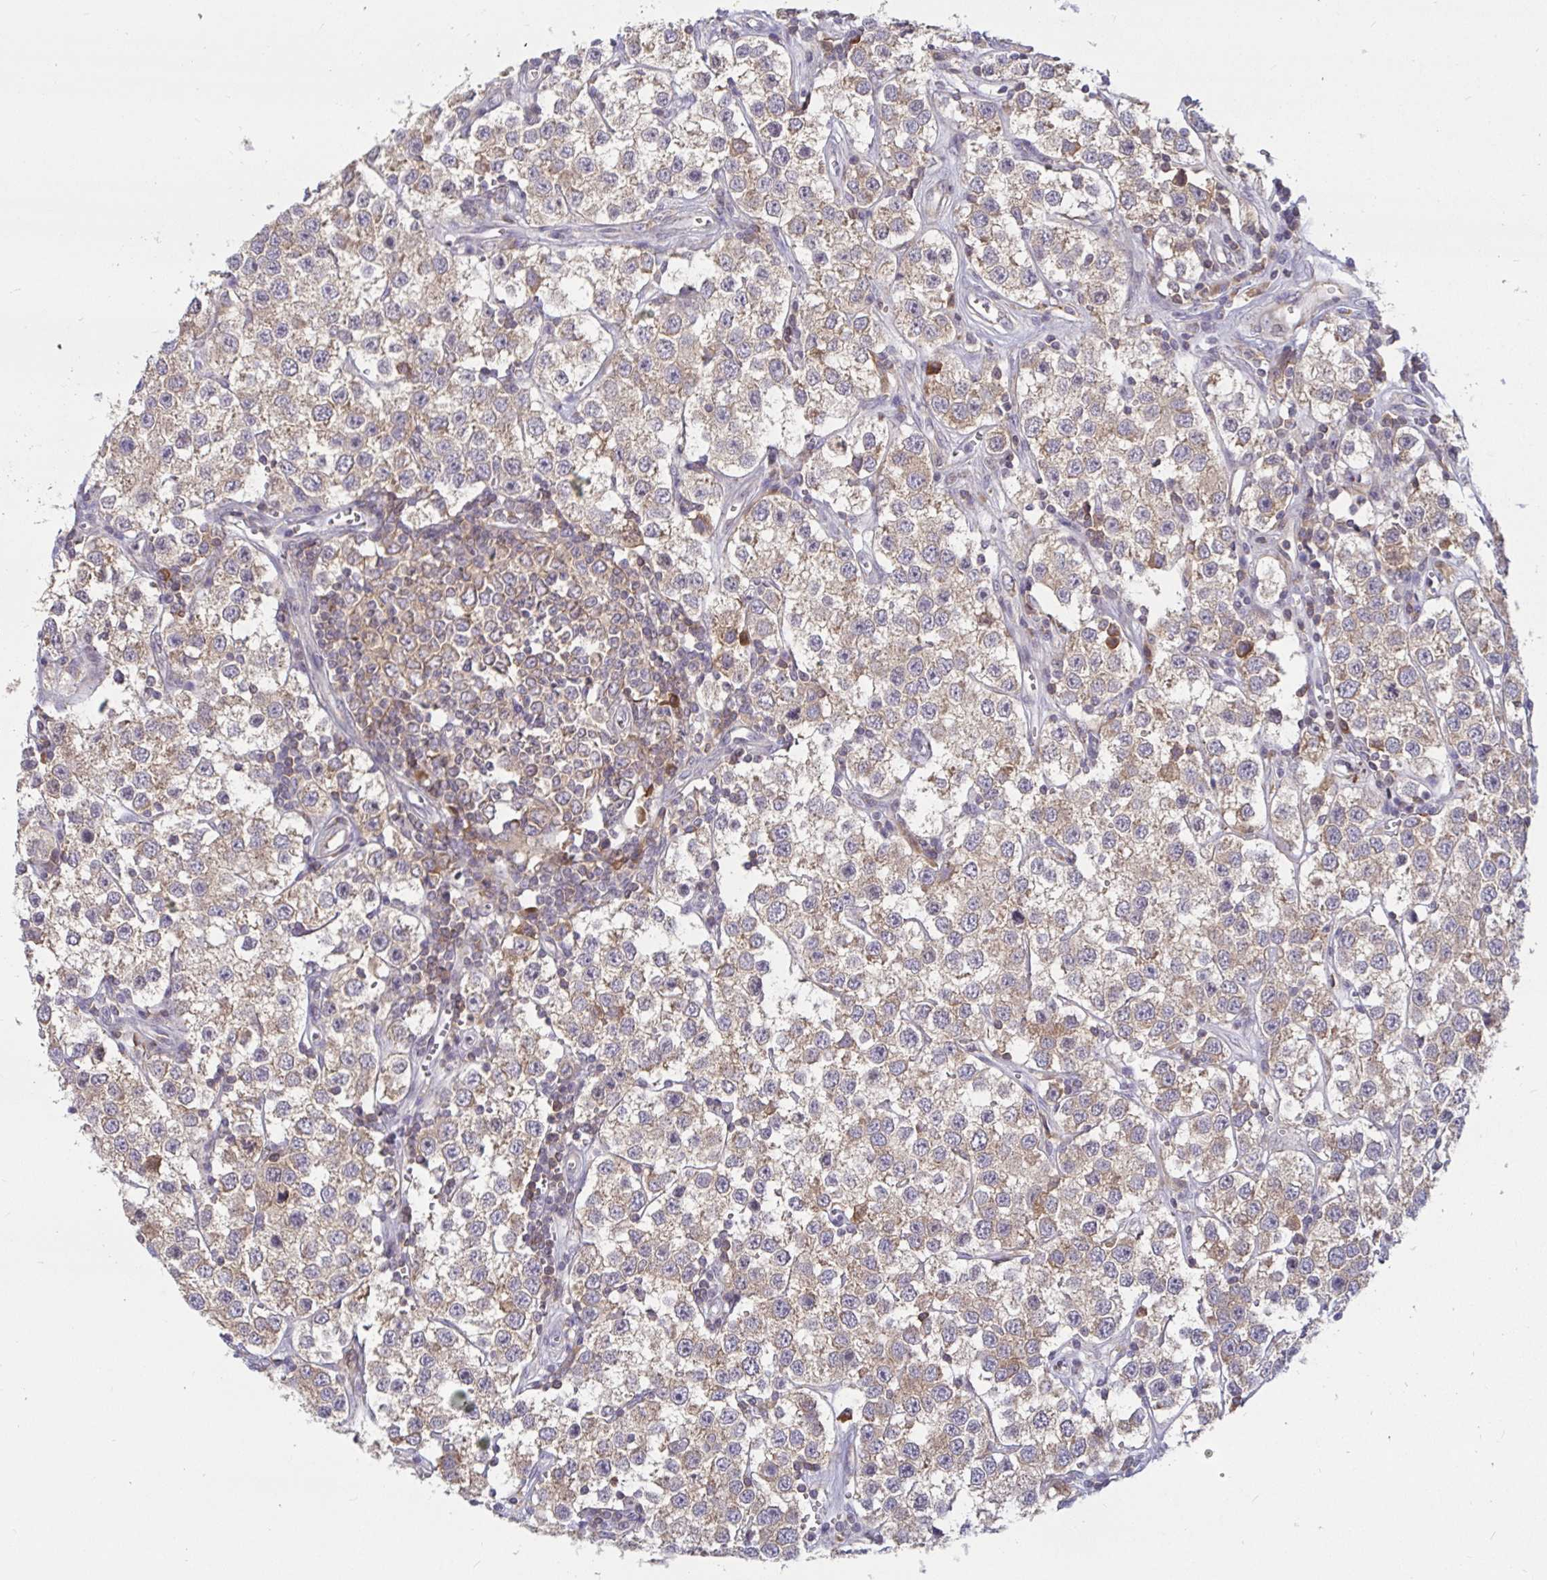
{"staining": {"intensity": "weak", "quantity": ">75%", "location": "cytoplasmic/membranous"}, "tissue": "testis cancer", "cell_type": "Tumor cells", "image_type": "cancer", "snomed": [{"axis": "morphology", "description": "Seminoma, NOS"}, {"axis": "topography", "description": "Testis"}], "caption": "Immunohistochemical staining of human seminoma (testis) shows weak cytoplasmic/membranous protein positivity in about >75% of tumor cells.", "gene": "LARP1", "patient": {"sex": "male", "age": 34}}